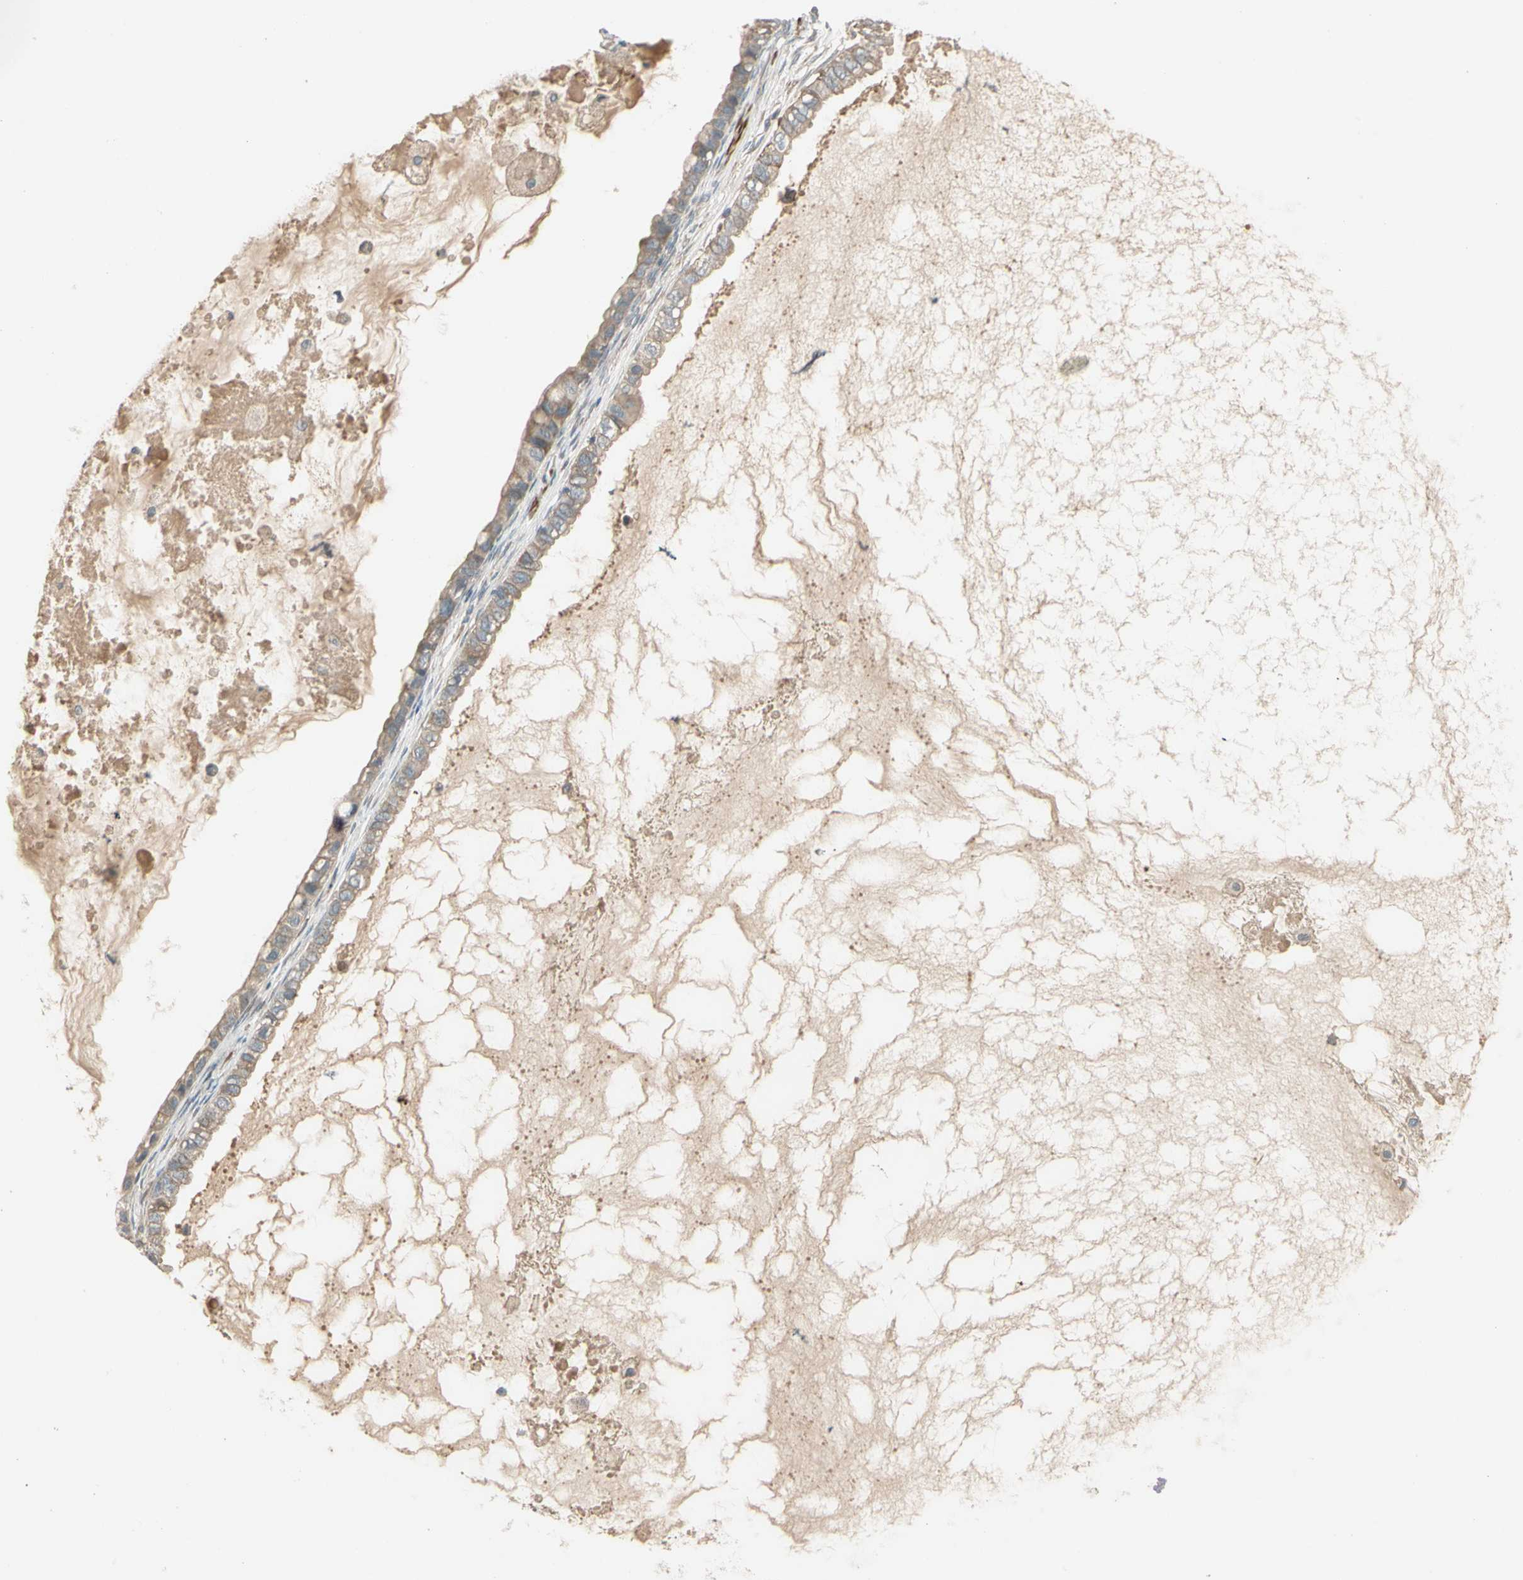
{"staining": {"intensity": "weak", "quantity": ">75%", "location": "cytoplasmic/membranous"}, "tissue": "ovarian cancer", "cell_type": "Tumor cells", "image_type": "cancer", "snomed": [{"axis": "morphology", "description": "Cystadenocarcinoma, mucinous, NOS"}, {"axis": "topography", "description": "Ovary"}], "caption": "Immunohistochemical staining of human ovarian cancer reveals low levels of weak cytoplasmic/membranous protein expression in approximately >75% of tumor cells.", "gene": "ACVR1", "patient": {"sex": "female", "age": 80}}